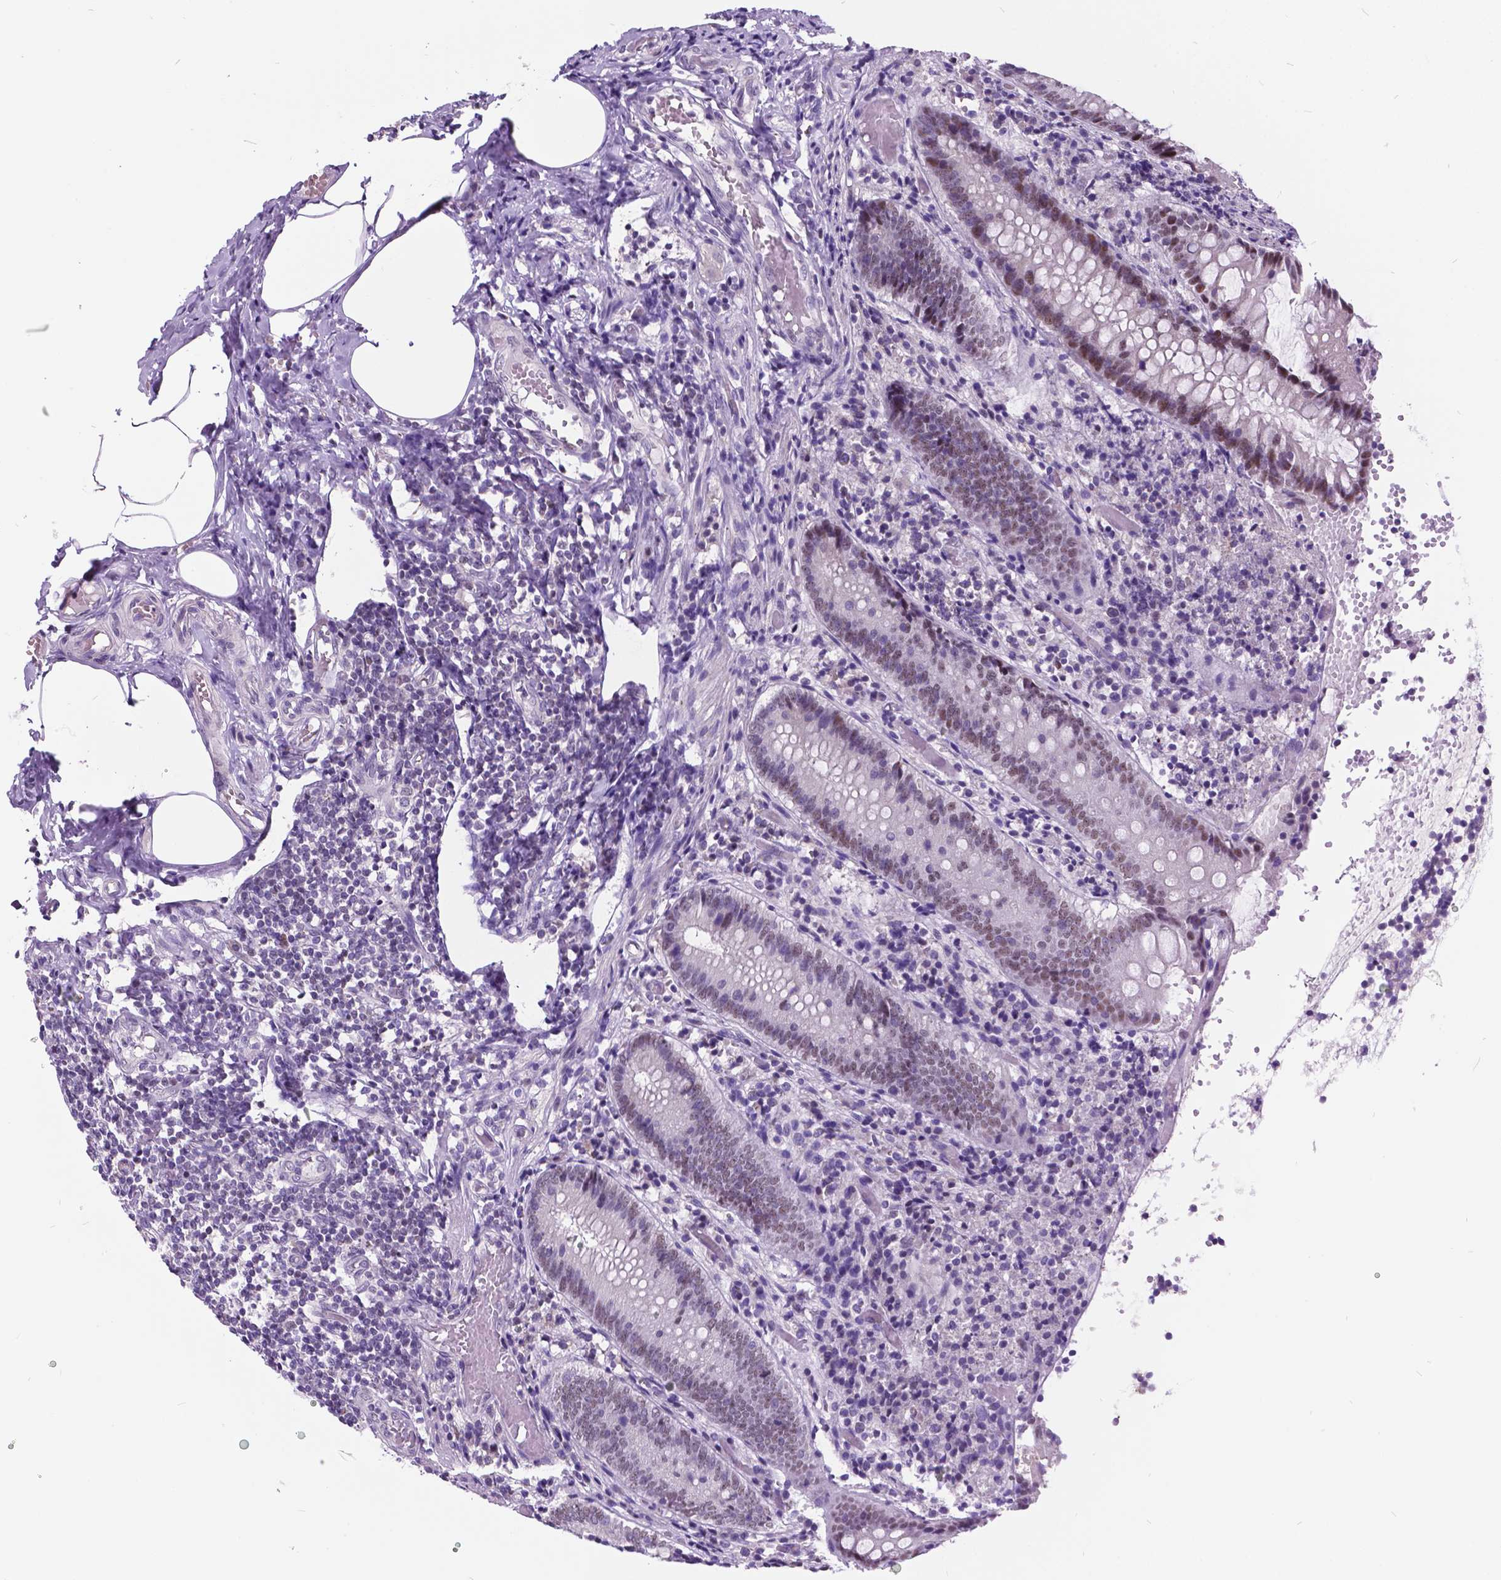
{"staining": {"intensity": "weak", "quantity": "25%-75%", "location": "nuclear"}, "tissue": "appendix", "cell_type": "Glandular cells", "image_type": "normal", "snomed": [{"axis": "morphology", "description": "Normal tissue, NOS"}, {"axis": "topography", "description": "Appendix"}], "caption": "High-magnification brightfield microscopy of benign appendix stained with DAB (brown) and counterstained with hematoxylin (blue). glandular cells exhibit weak nuclear positivity is appreciated in about25%-75% of cells.", "gene": "DPF3", "patient": {"sex": "female", "age": 32}}